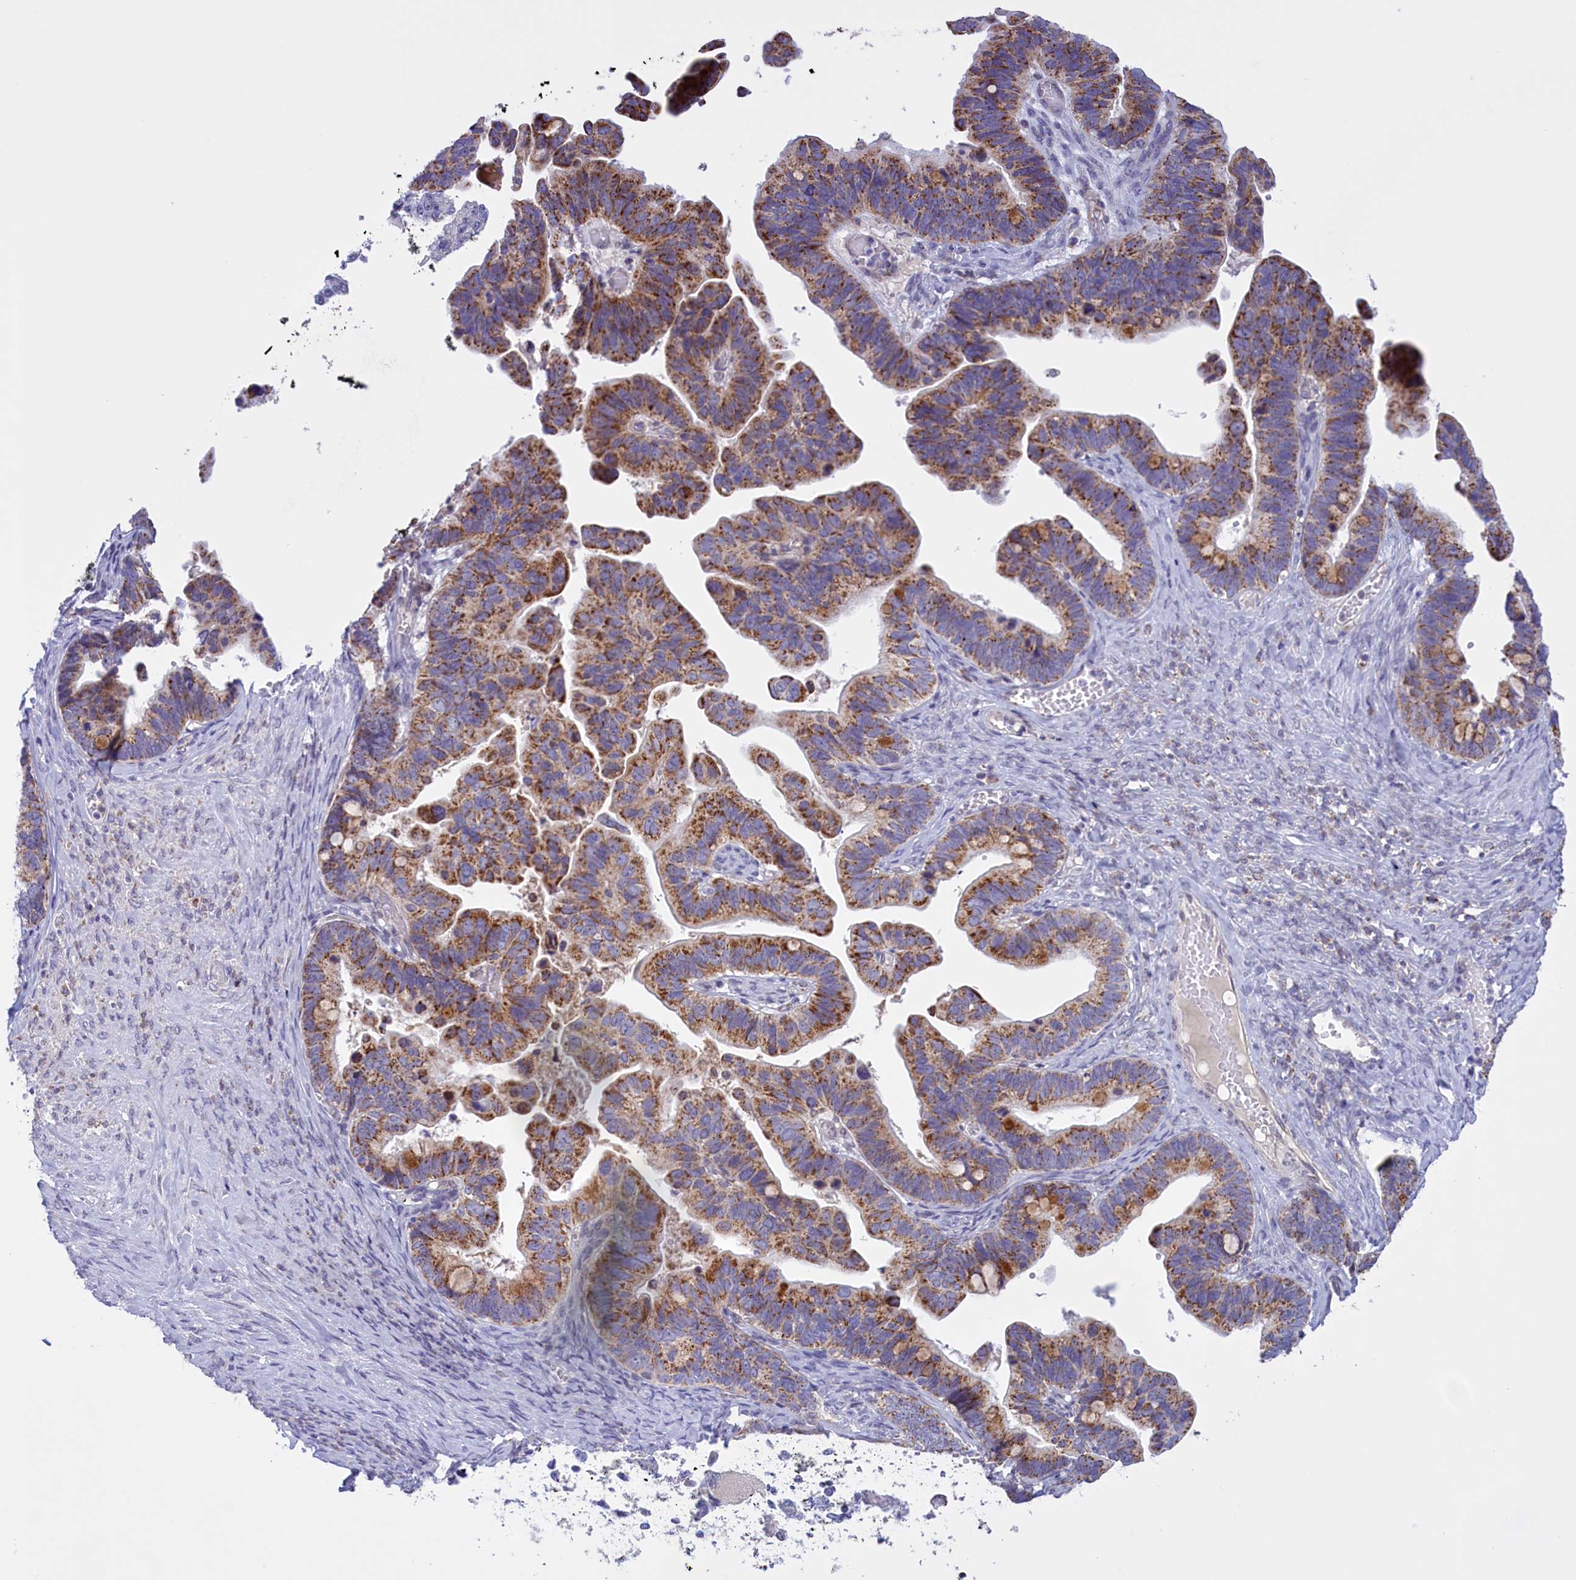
{"staining": {"intensity": "moderate", "quantity": ">75%", "location": "cytoplasmic/membranous"}, "tissue": "ovarian cancer", "cell_type": "Tumor cells", "image_type": "cancer", "snomed": [{"axis": "morphology", "description": "Cystadenocarcinoma, serous, NOS"}, {"axis": "topography", "description": "Ovary"}], "caption": "Ovarian serous cystadenocarcinoma was stained to show a protein in brown. There is medium levels of moderate cytoplasmic/membranous positivity in approximately >75% of tumor cells. (IHC, brightfield microscopy, high magnification).", "gene": "FAM149B1", "patient": {"sex": "female", "age": 56}}